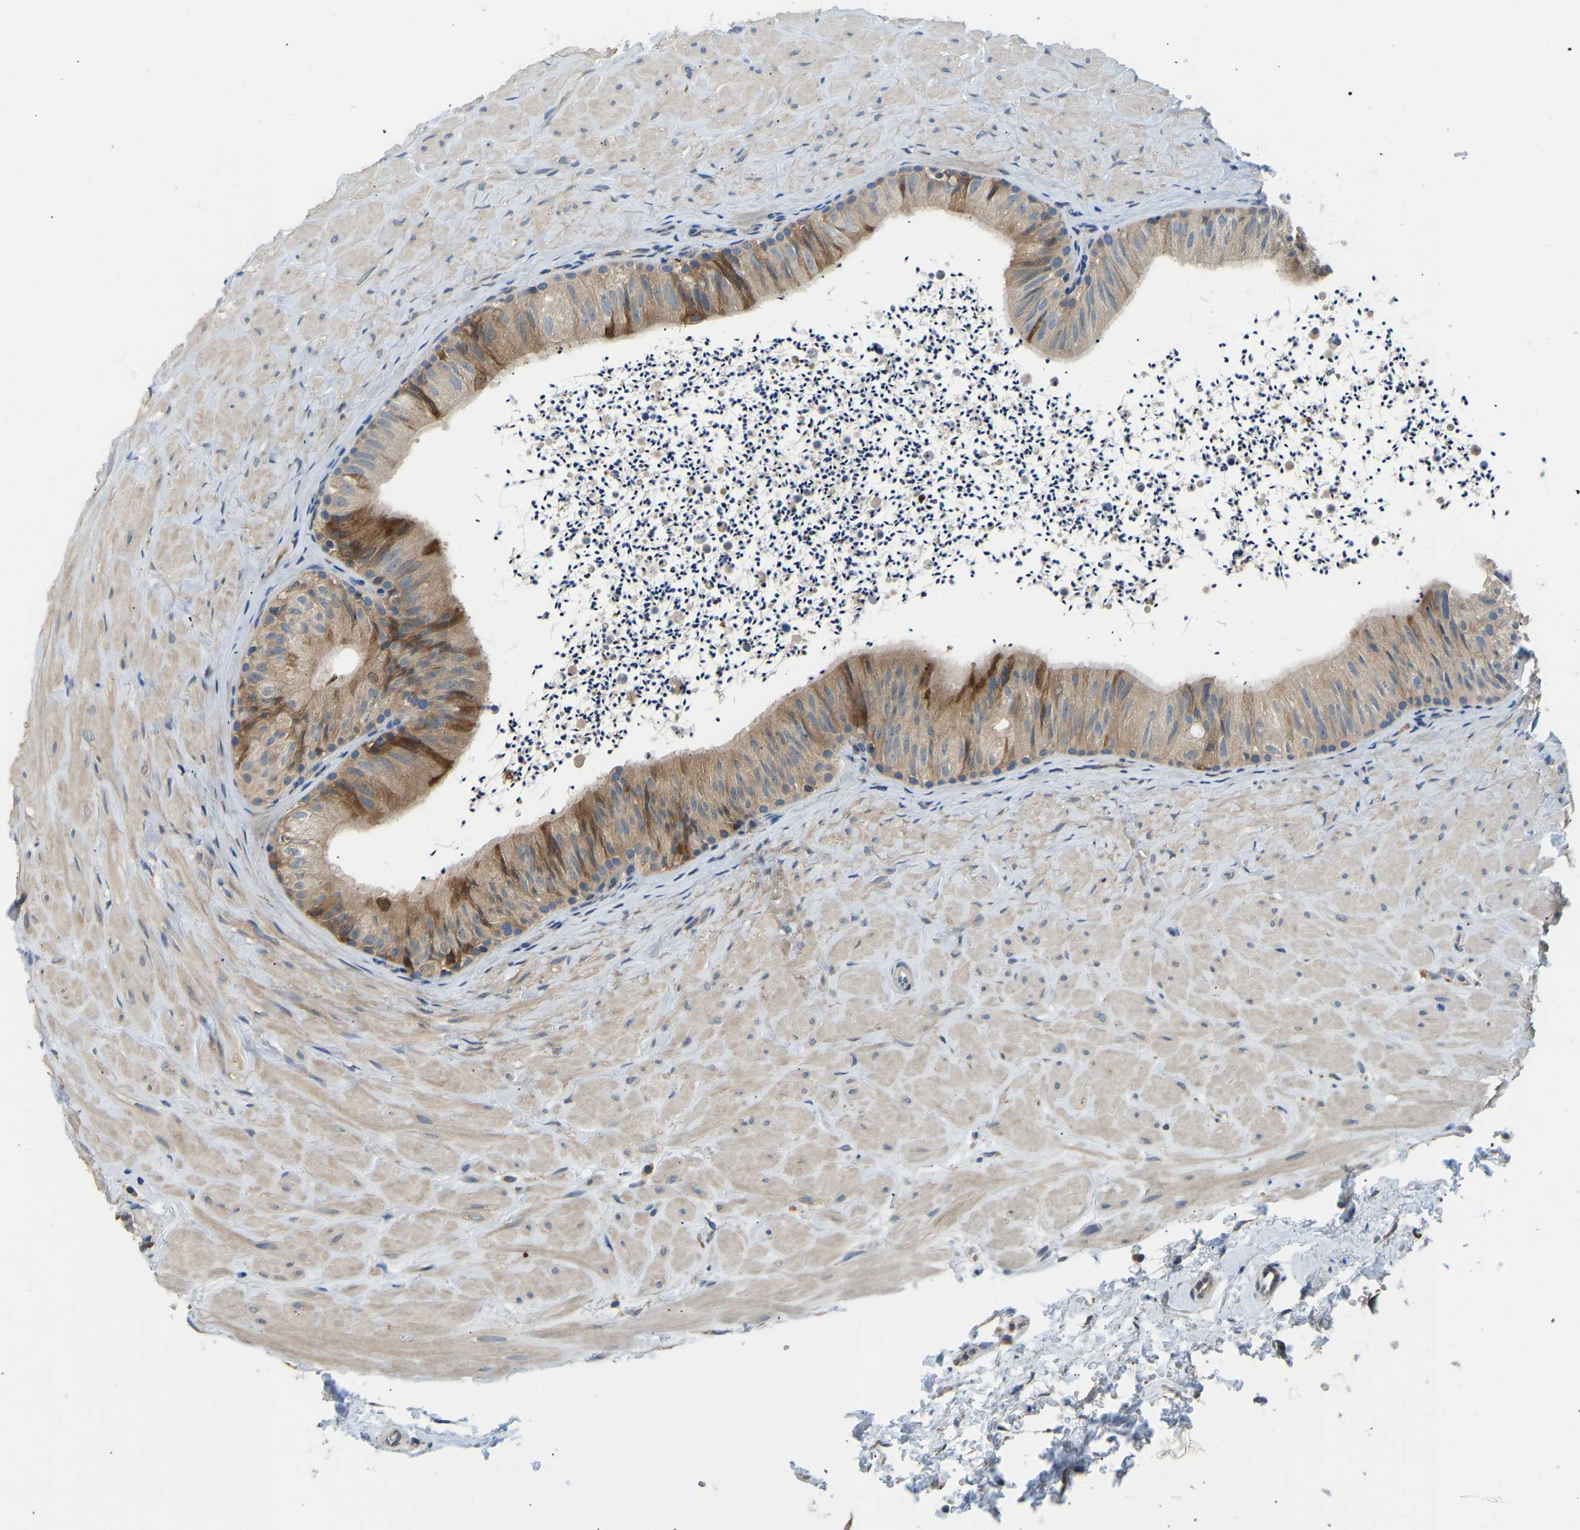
{"staining": {"intensity": "moderate", "quantity": ">75%", "location": "cytoplasmic/membranous"}, "tissue": "epididymis", "cell_type": "Glandular cells", "image_type": "normal", "snomed": [{"axis": "morphology", "description": "Normal tissue, NOS"}, {"axis": "topography", "description": "Epididymis"}], "caption": "This micrograph reveals immunohistochemistry staining of unremarkable human epididymis, with medium moderate cytoplasmic/membranous expression in about >75% of glandular cells.", "gene": "RBP1", "patient": {"sex": "male", "age": 56}}